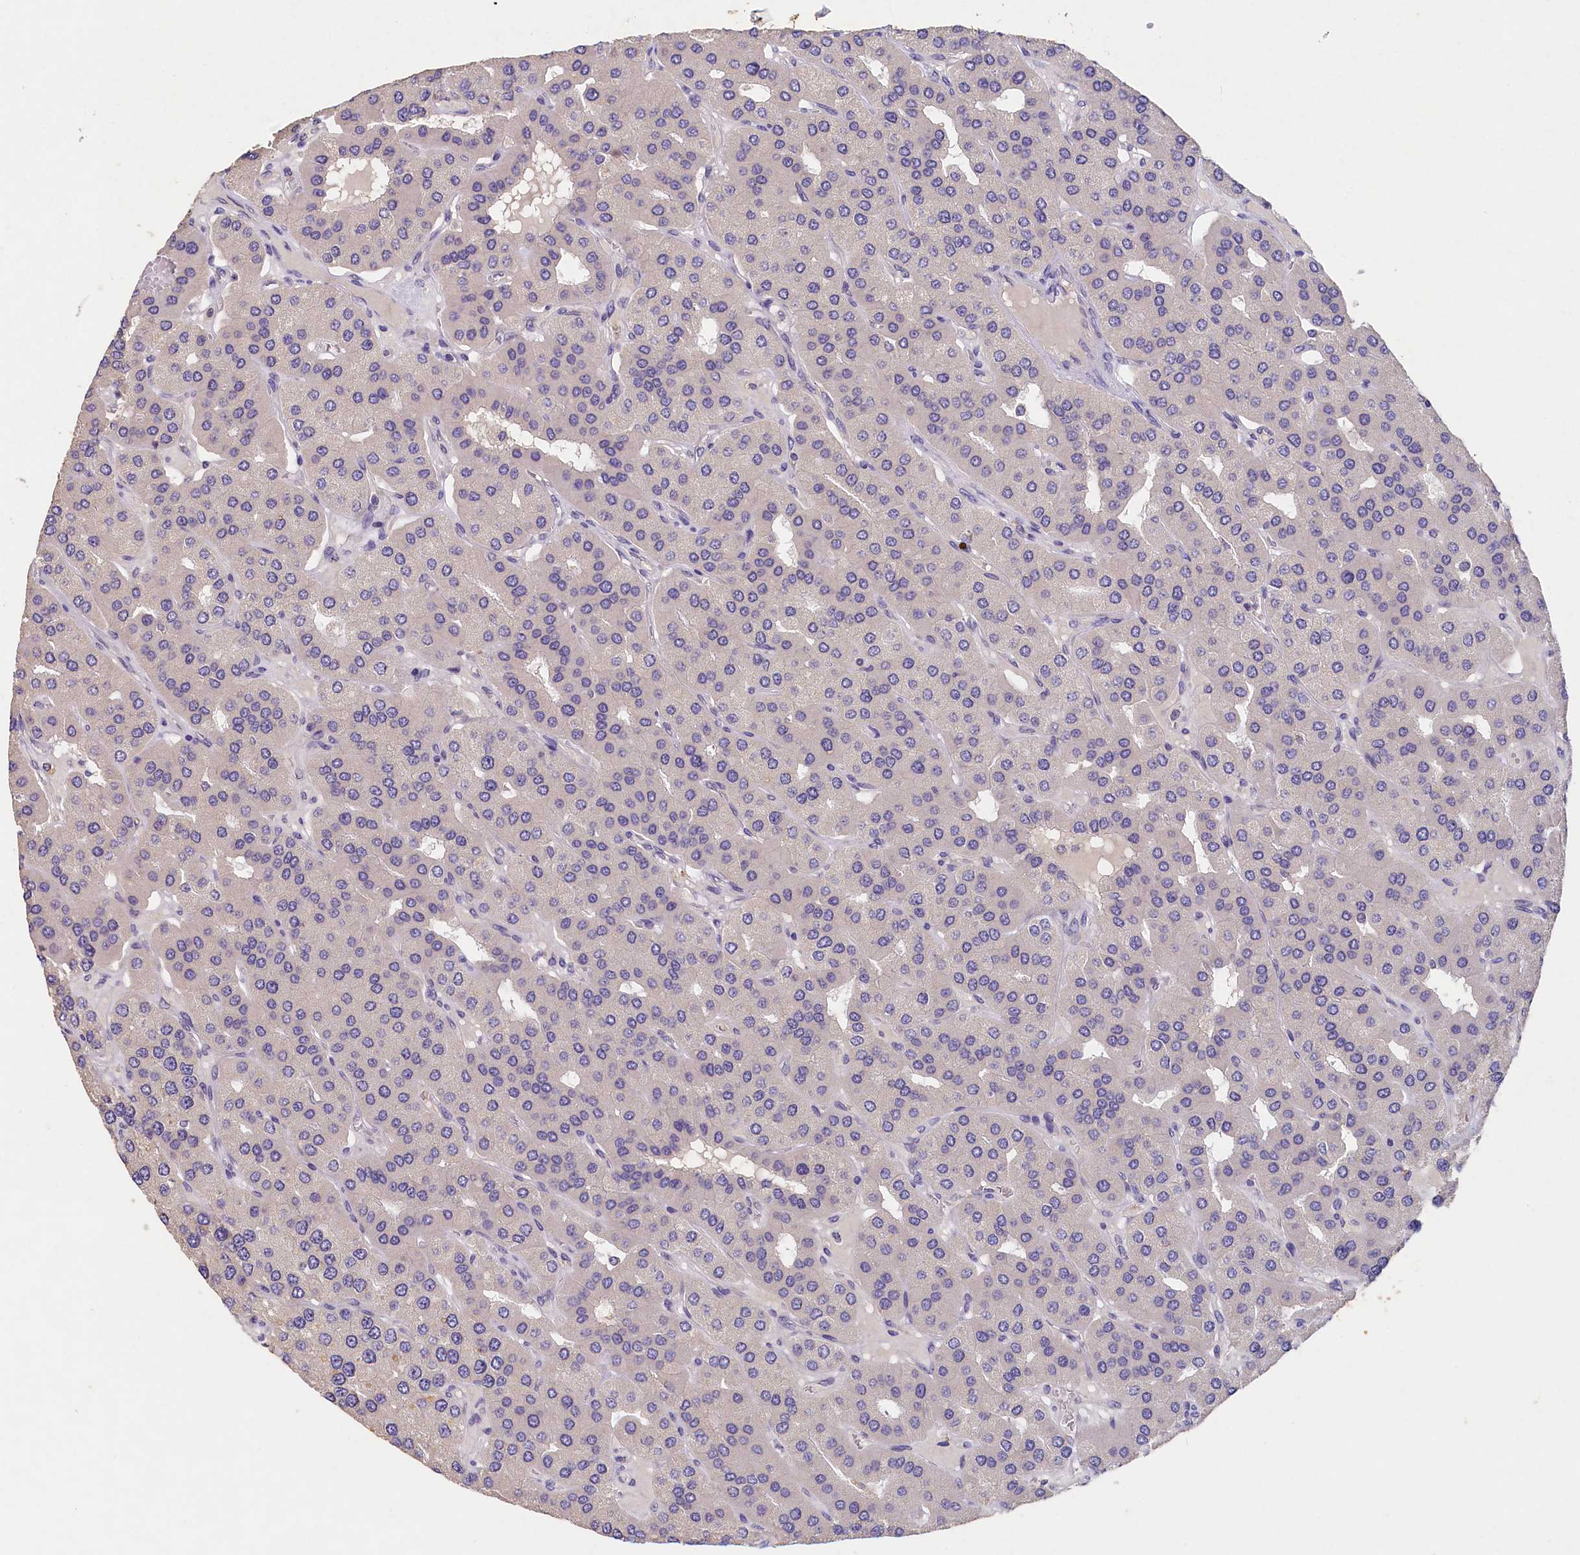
{"staining": {"intensity": "negative", "quantity": "none", "location": "none"}, "tissue": "parathyroid gland", "cell_type": "Glandular cells", "image_type": "normal", "snomed": [{"axis": "morphology", "description": "Normal tissue, NOS"}, {"axis": "morphology", "description": "Adenoma, NOS"}, {"axis": "topography", "description": "Parathyroid gland"}], "caption": "This is a photomicrograph of immunohistochemistry (IHC) staining of benign parathyroid gland, which shows no positivity in glandular cells. (DAB (3,3'-diaminobenzidine) IHC, high magnification).", "gene": "ST7L", "patient": {"sex": "female", "age": 86}}